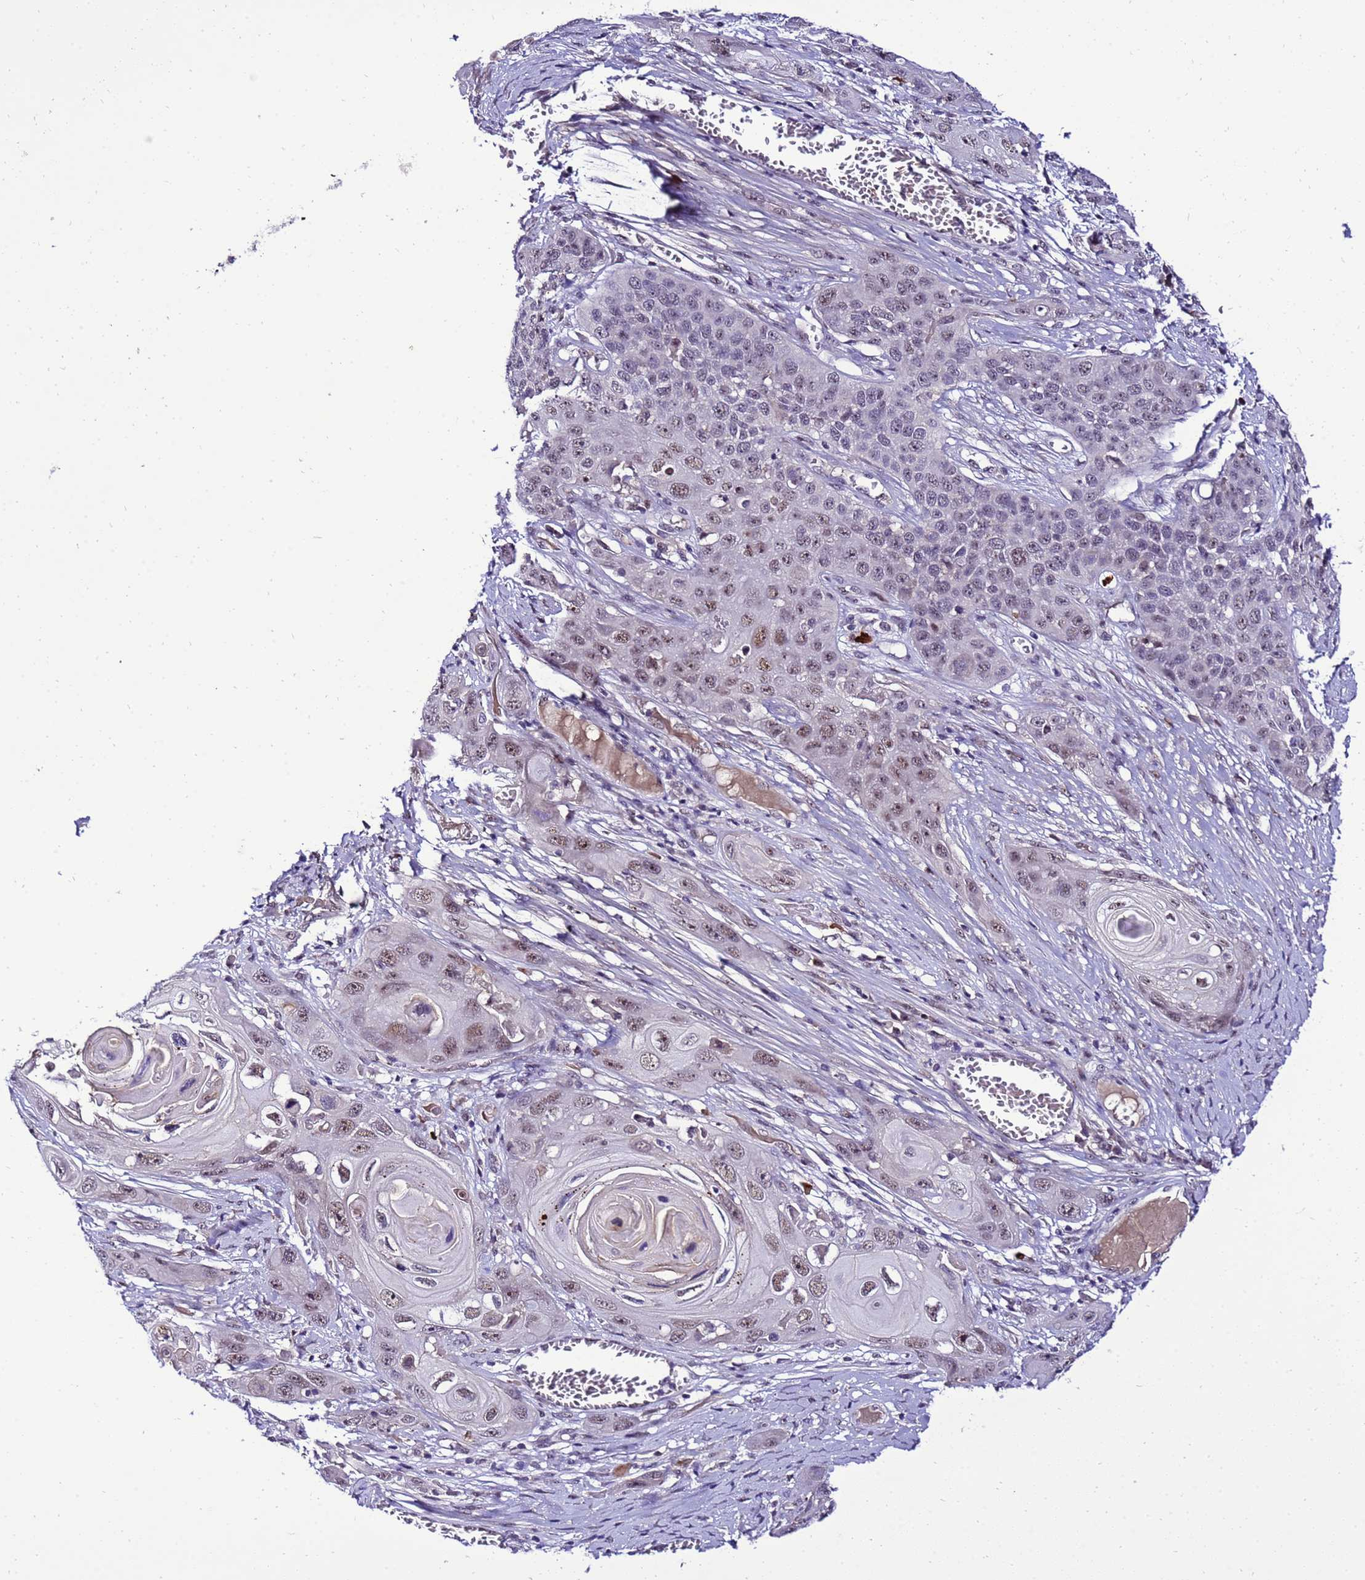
{"staining": {"intensity": "moderate", "quantity": ">75%", "location": "nuclear"}, "tissue": "skin cancer", "cell_type": "Tumor cells", "image_type": "cancer", "snomed": [{"axis": "morphology", "description": "Squamous cell carcinoma, NOS"}, {"axis": "topography", "description": "Skin"}], "caption": "This image shows immunohistochemistry staining of human skin cancer, with medium moderate nuclear expression in approximately >75% of tumor cells.", "gene": "C19orf47", "patient": {"sex": "male", "age": 55}}